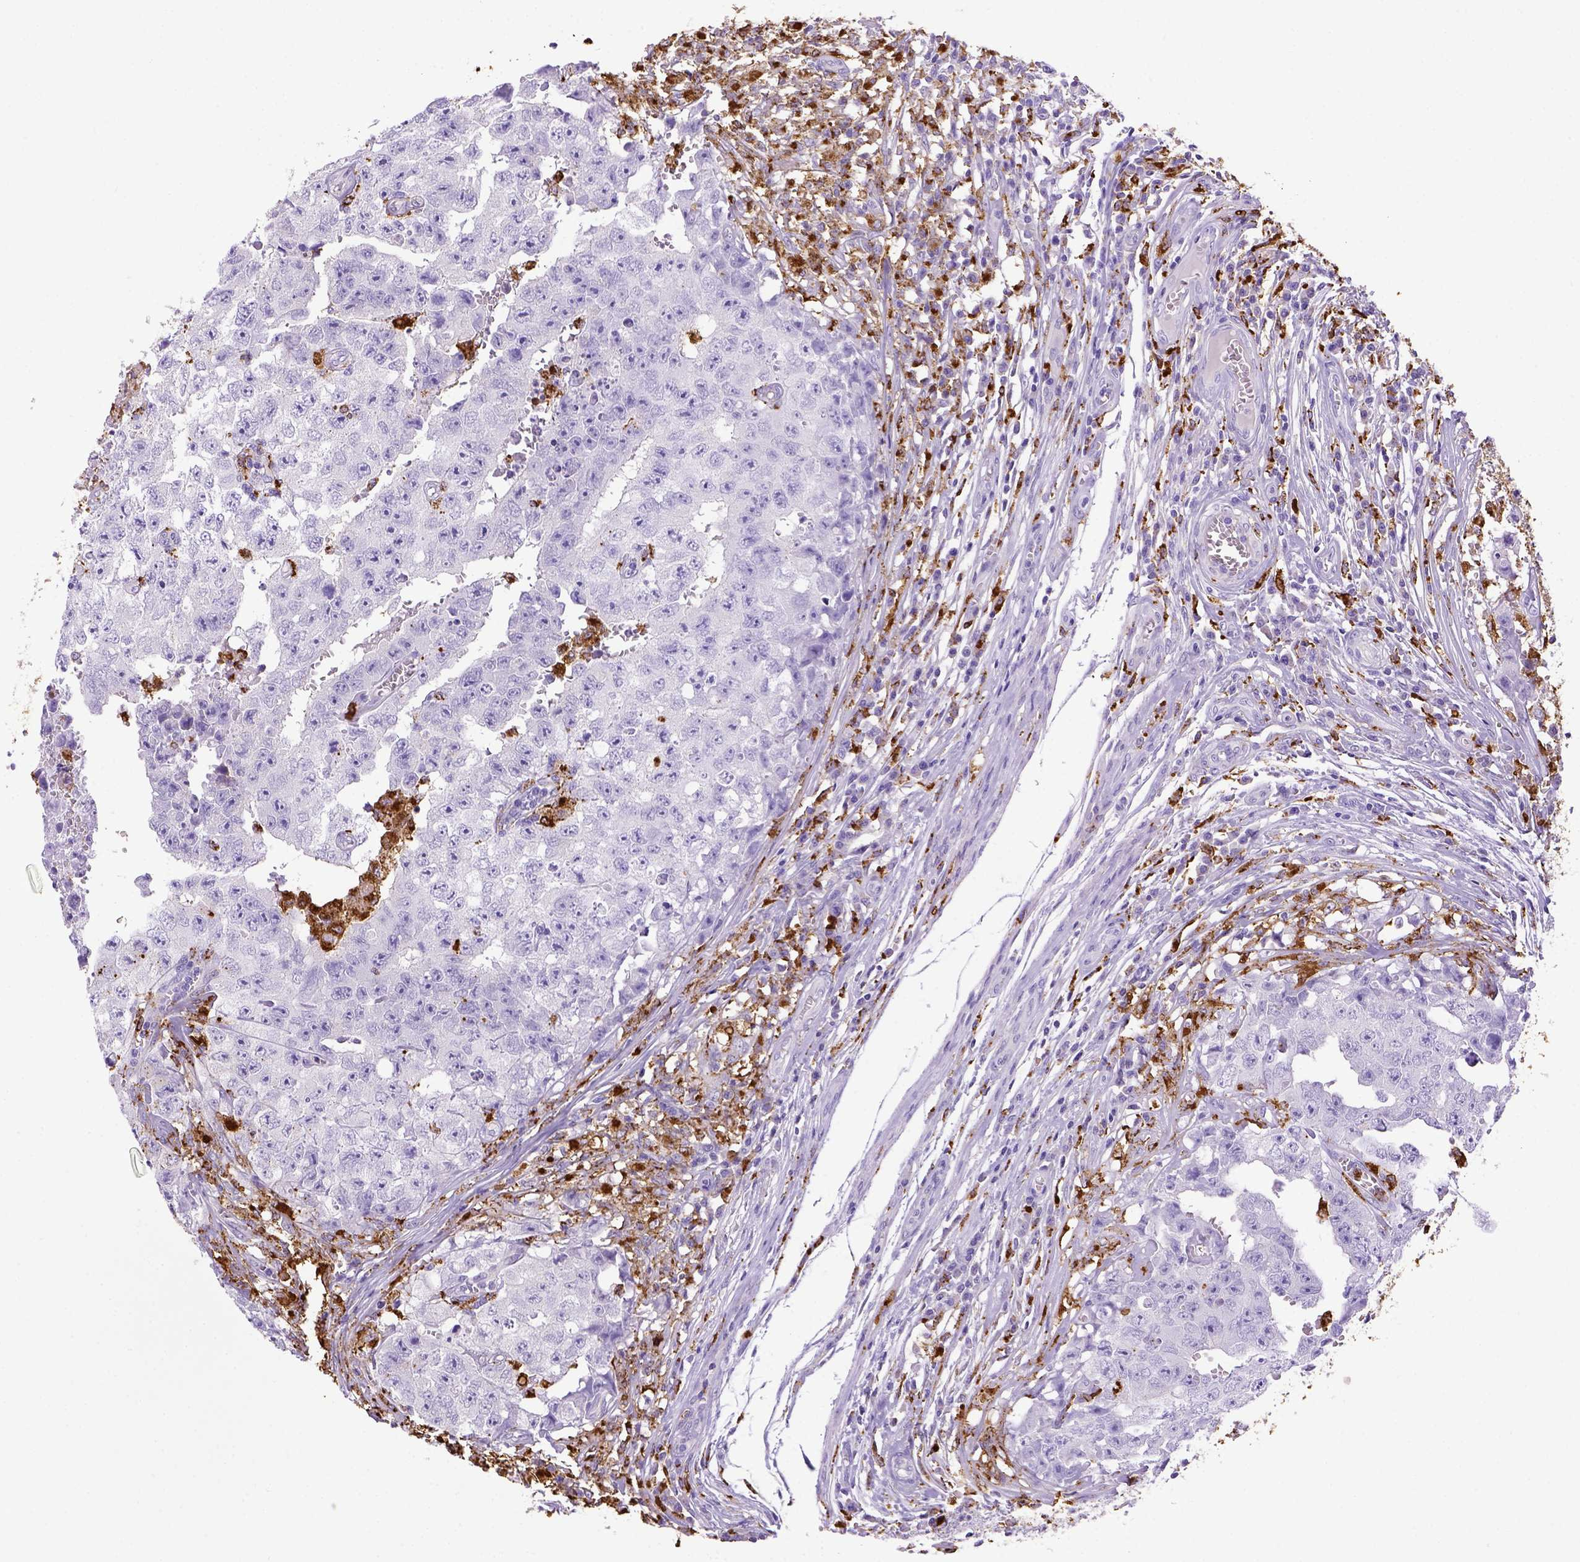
{"staining": {"intensity": "negative", "quantity": "none", "location": "none"}, "tissue": "testis cancer", "cell_type": "Tumor cells", "image_type": "cancer", "snomed": [{"axis": "morphology", "description": "Carcinoma, Embryonal, NOS"}, {"axis": "topography", "description": "Testis"}], "caption": "A histopathology image of human testis cancer is negative for staining in tumor cells.", "gene": "CD68", "patient": {"sex": "male", "age": 36}}